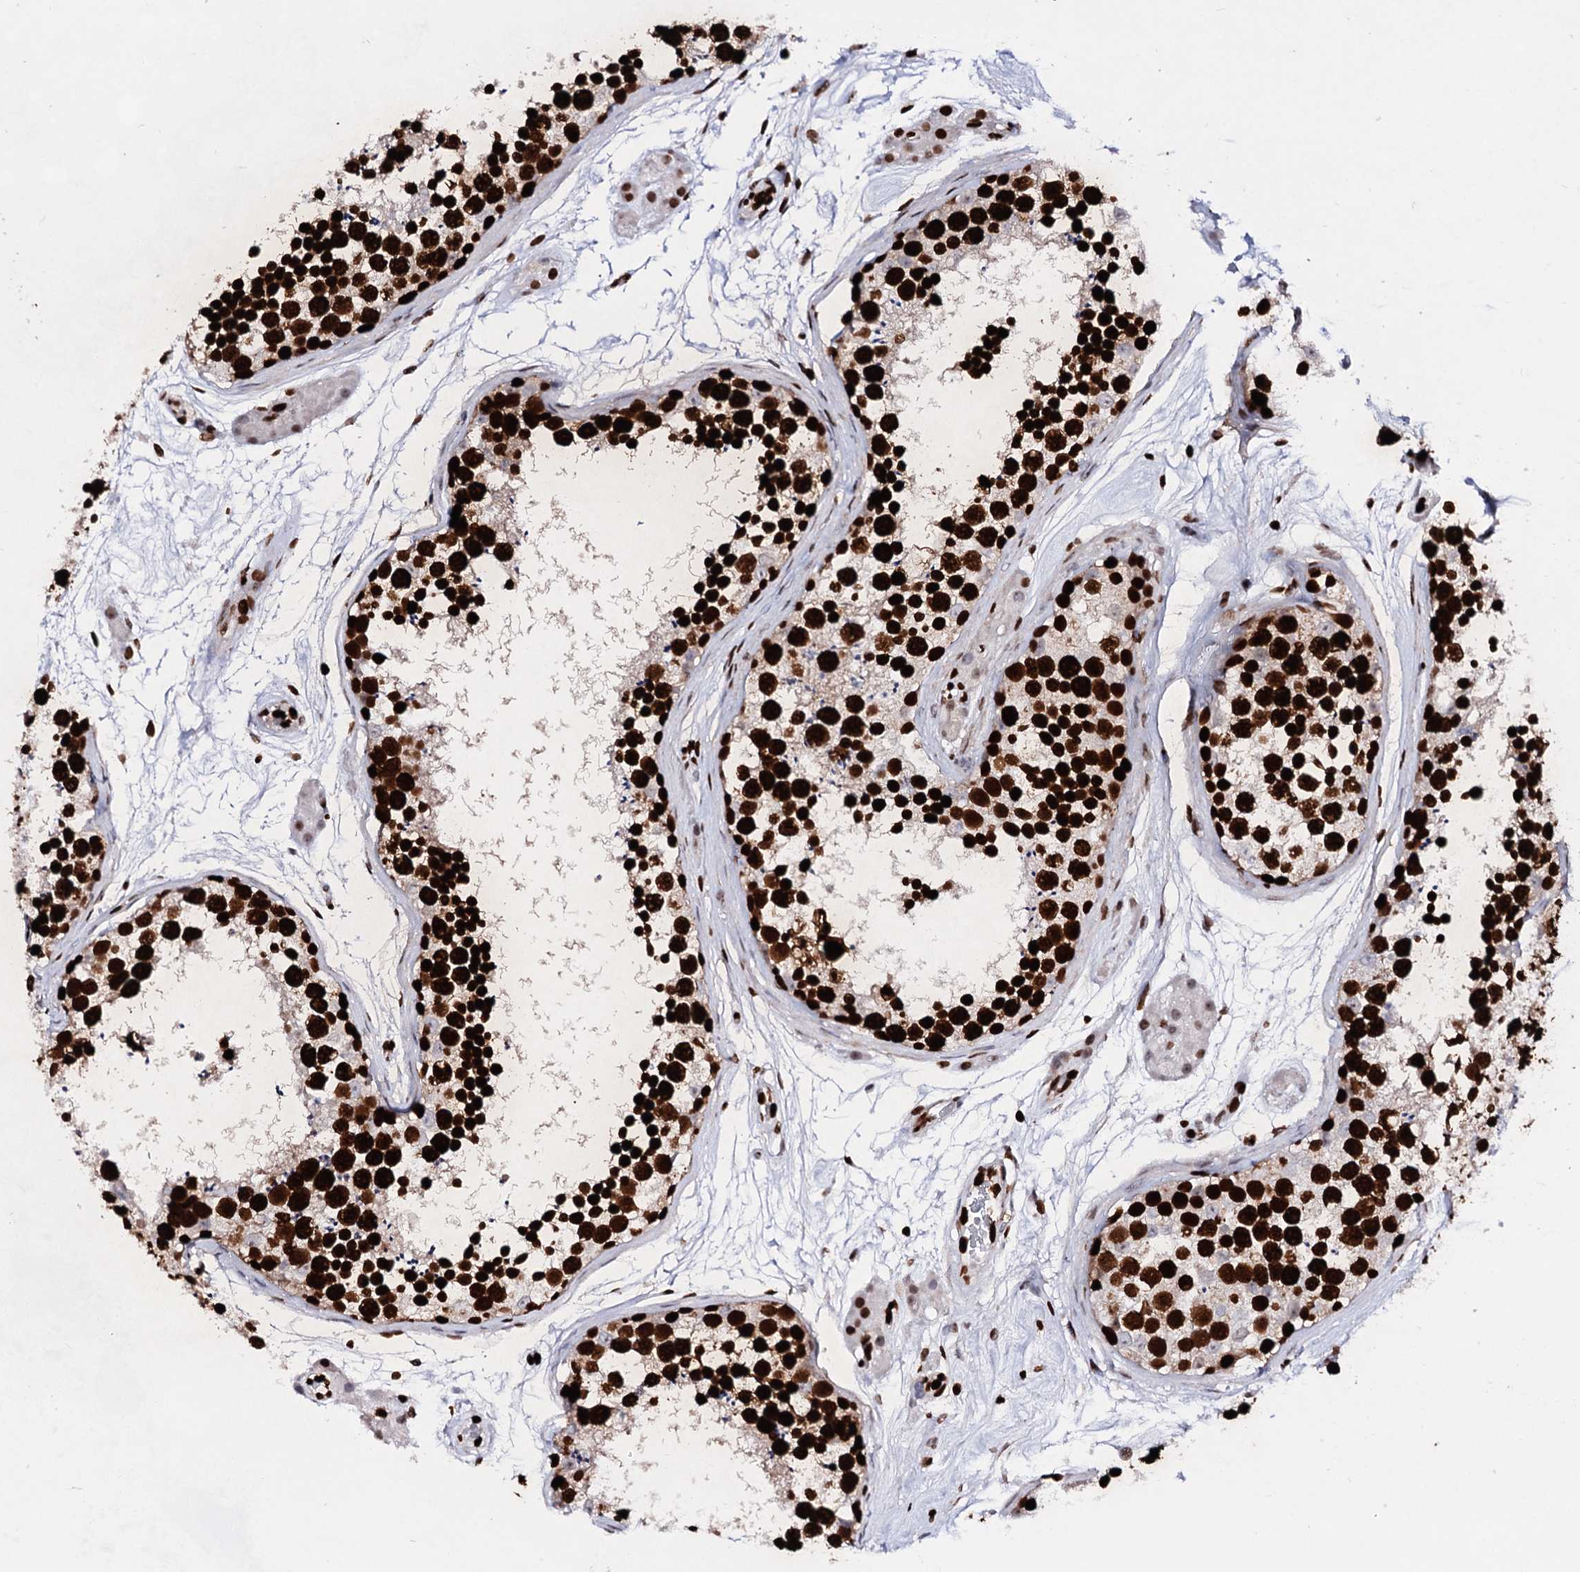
{"staining": {"intensity": "strong", "quantity": ">75%", "location": "nuclear"}, "tissue": "testis", "cell_type": "Cells in seminiferous ducts", "image_type": "normal", "snomed": [{"axis": "morphology", "description": "Normal tissue, NOS"}, {"axis": "topography", "description": "Testis"}], "caption": "Strong nuclear expression is identified in approximately >75% of cells in seminiferous ducts in unremarkable testis.", "gene": "HMGB2", "patient": {"sex": "male", "age": 56}}